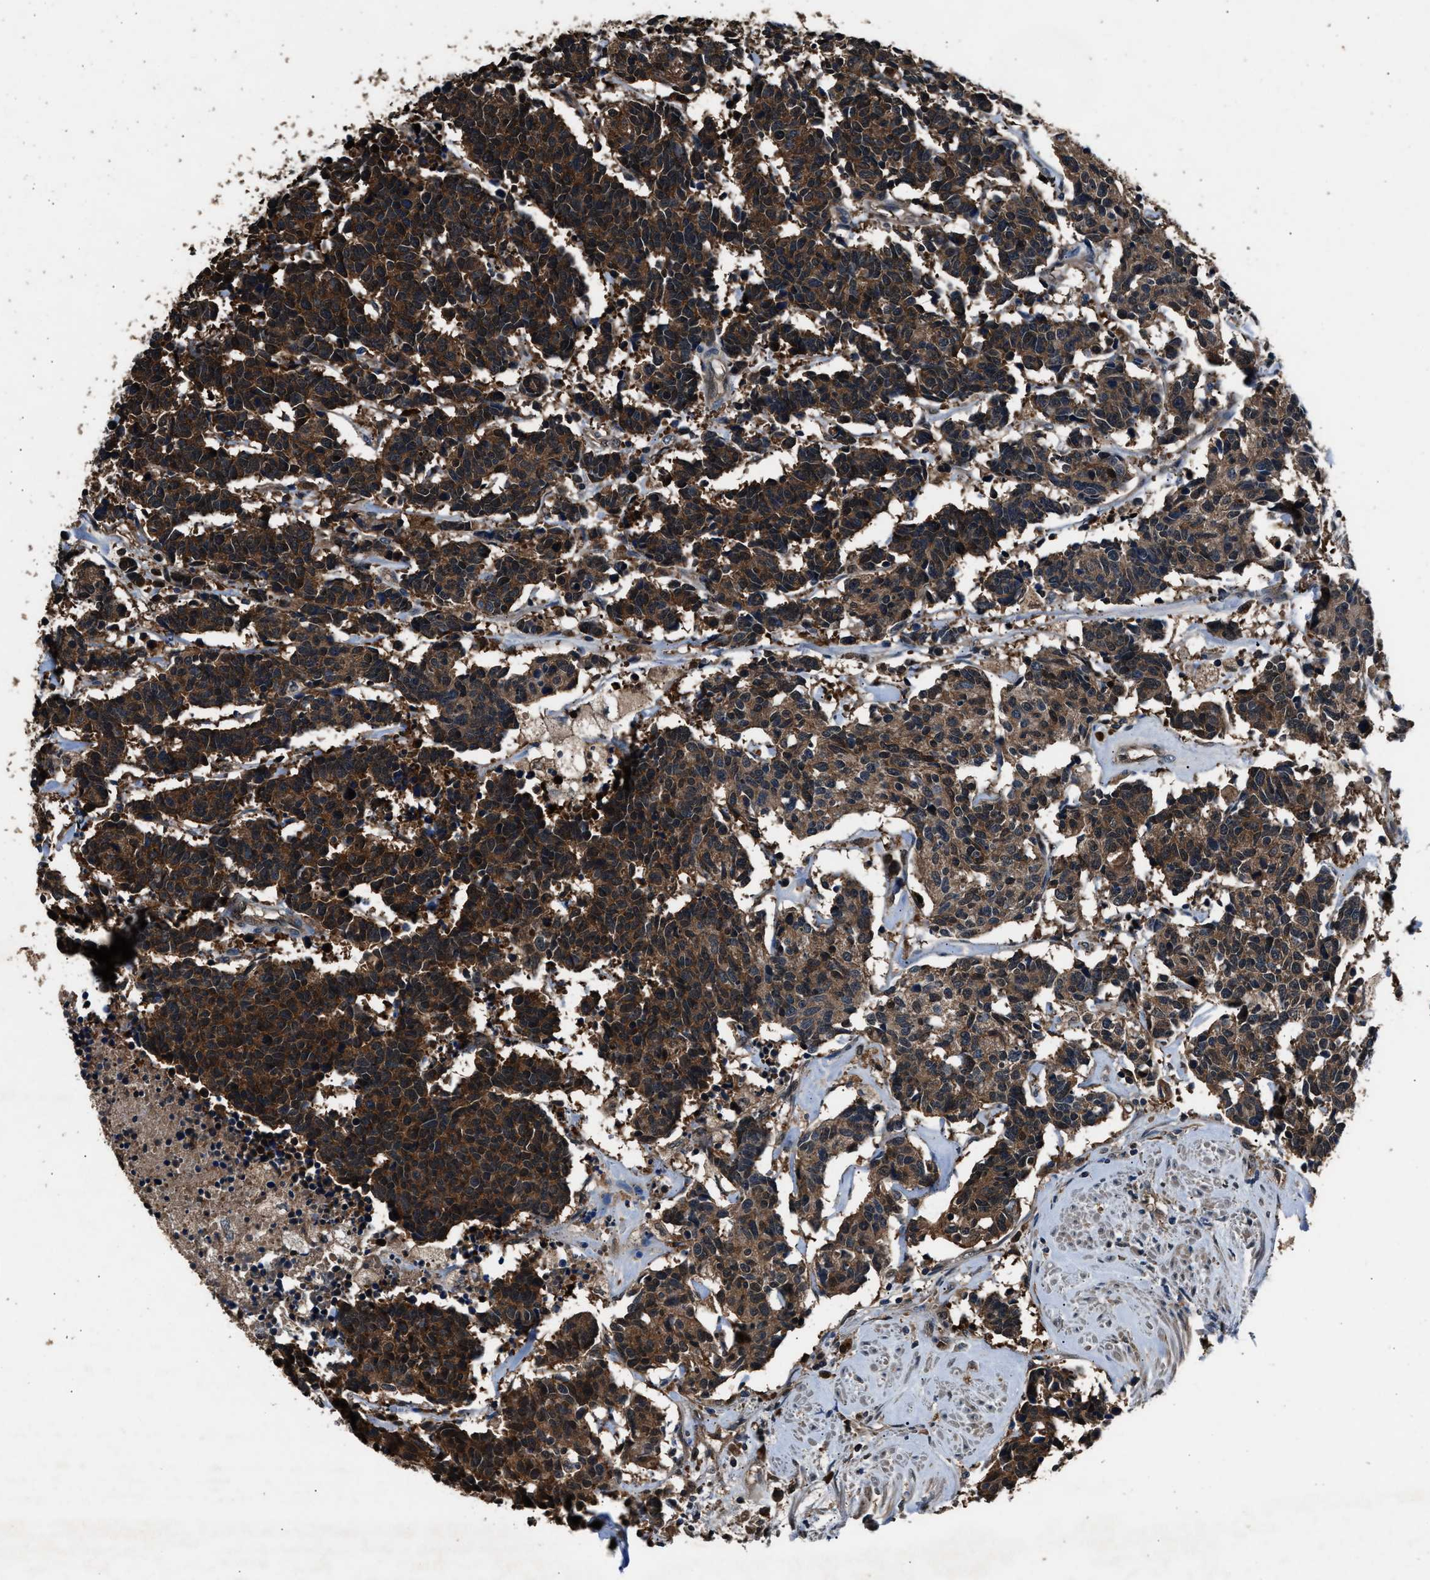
{"staining": {"intensity": "moderate", "quantity": ">75%", "location": "cytoplasmic/membranous"}, "tissue": "carcinoid", "cell_type": "Tumor cells", "image_type": "cancer", "snomed": [{"axis": "morphology", "description": "Carcinoma, NOS"}, {"axis": "morphology", "description": "Carcinoid, malignant, NOS"}, {"axis": "topography", "description": "Urinary bladder"}], "caption": "Moderate cytoplasmic/membranous protein staining is identified in about >75% of tumor cells in carcinoid (malignant).", "gene": "GSTP1", "patient": {"sex": "male", "age": 57}}